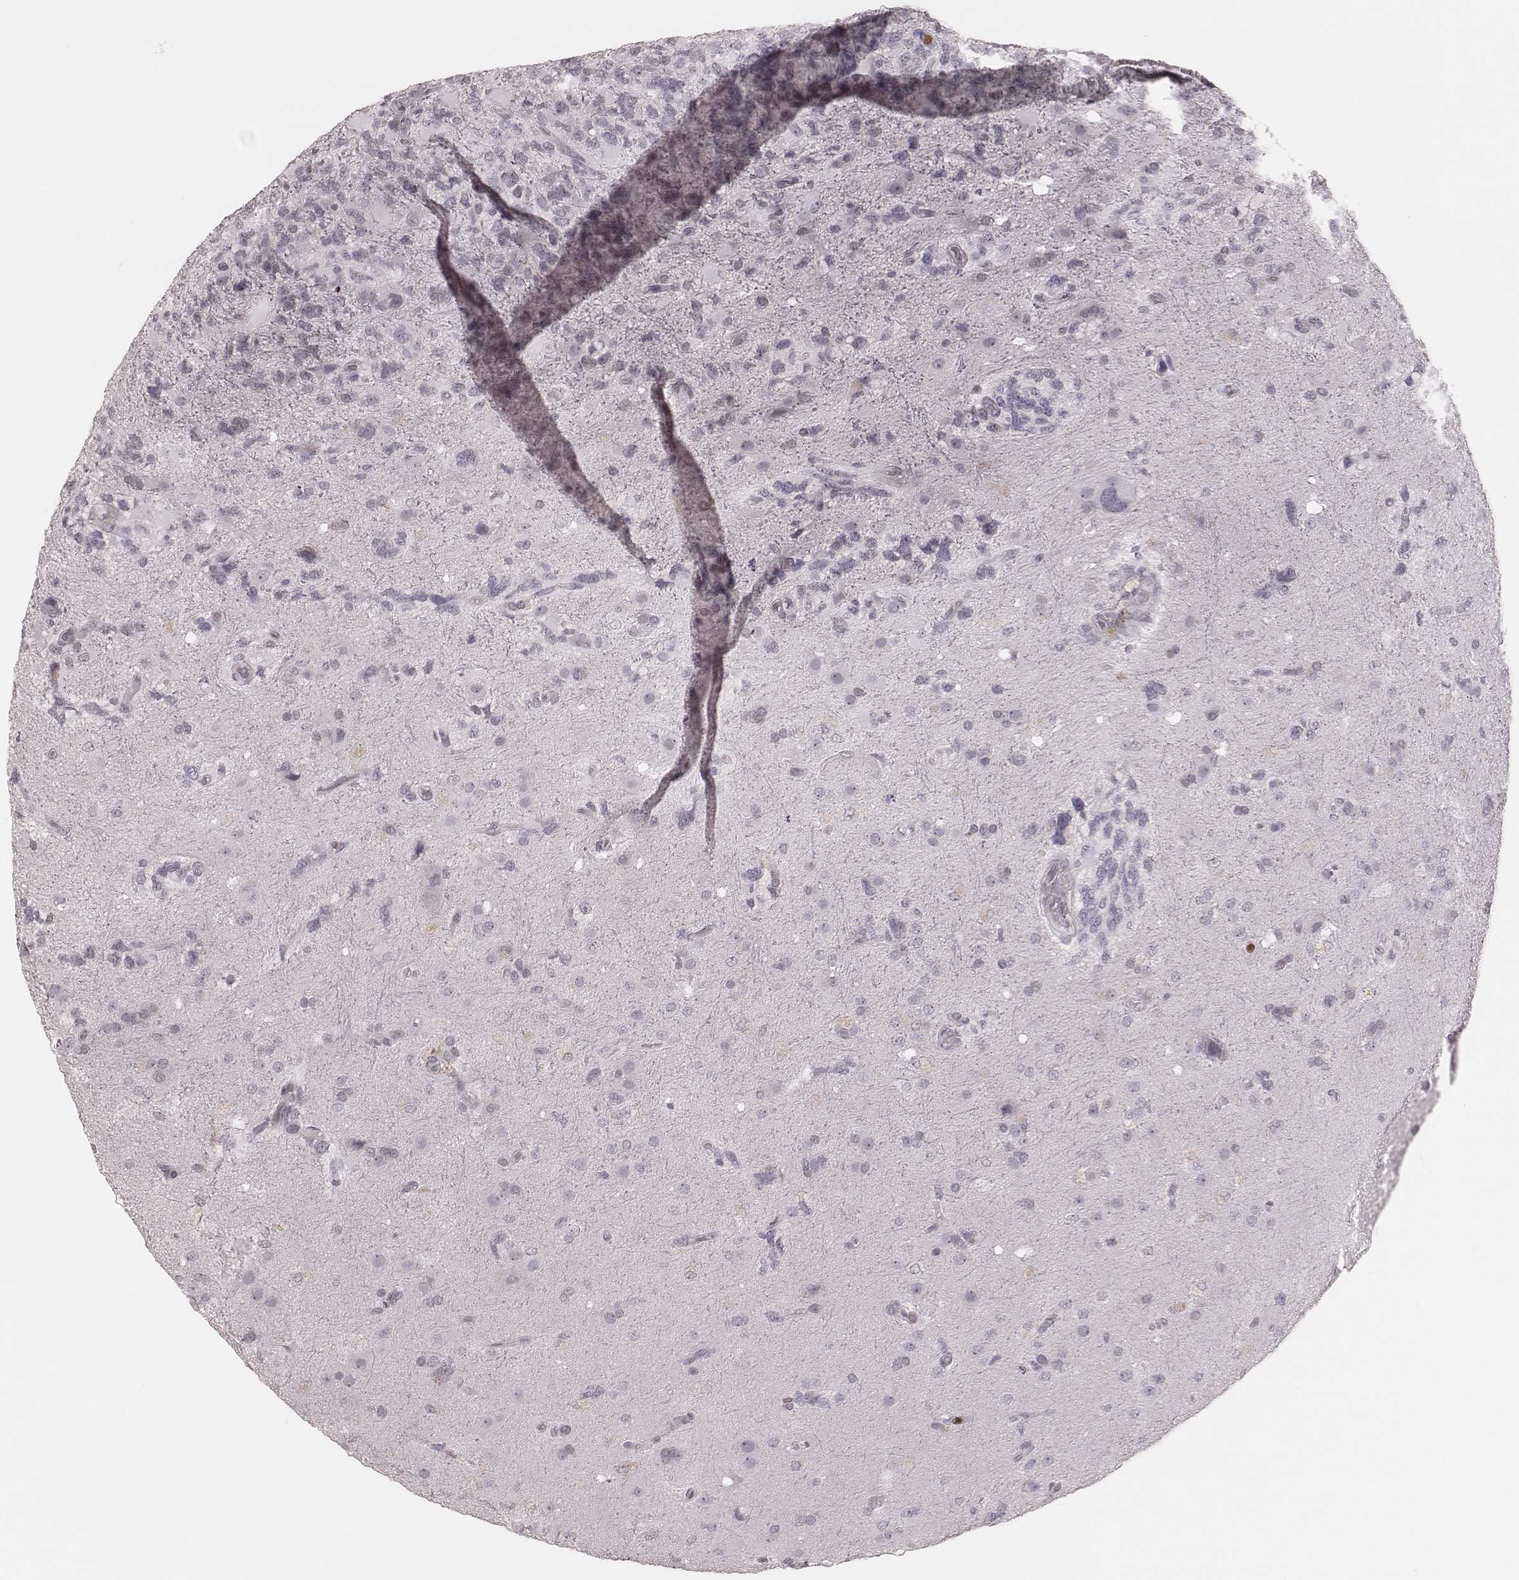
{"staining": {"intensity": "negative", "quantity": "none", "location": "none"}, "tissue": "glioma", "cell_type": "Tumor cells", "image_type": "cancer", "snomed": [{"axis": "morphology", "description": "Glioma, malignant, High grade"}, {"axis": "topography", "description": "Brain"}], "caption": "Glioma was stained to show a protein in brown. There is no significant expression in tumor cells.", "gene": "KITLG", "patient": {"sex": "female", "age": 71}}